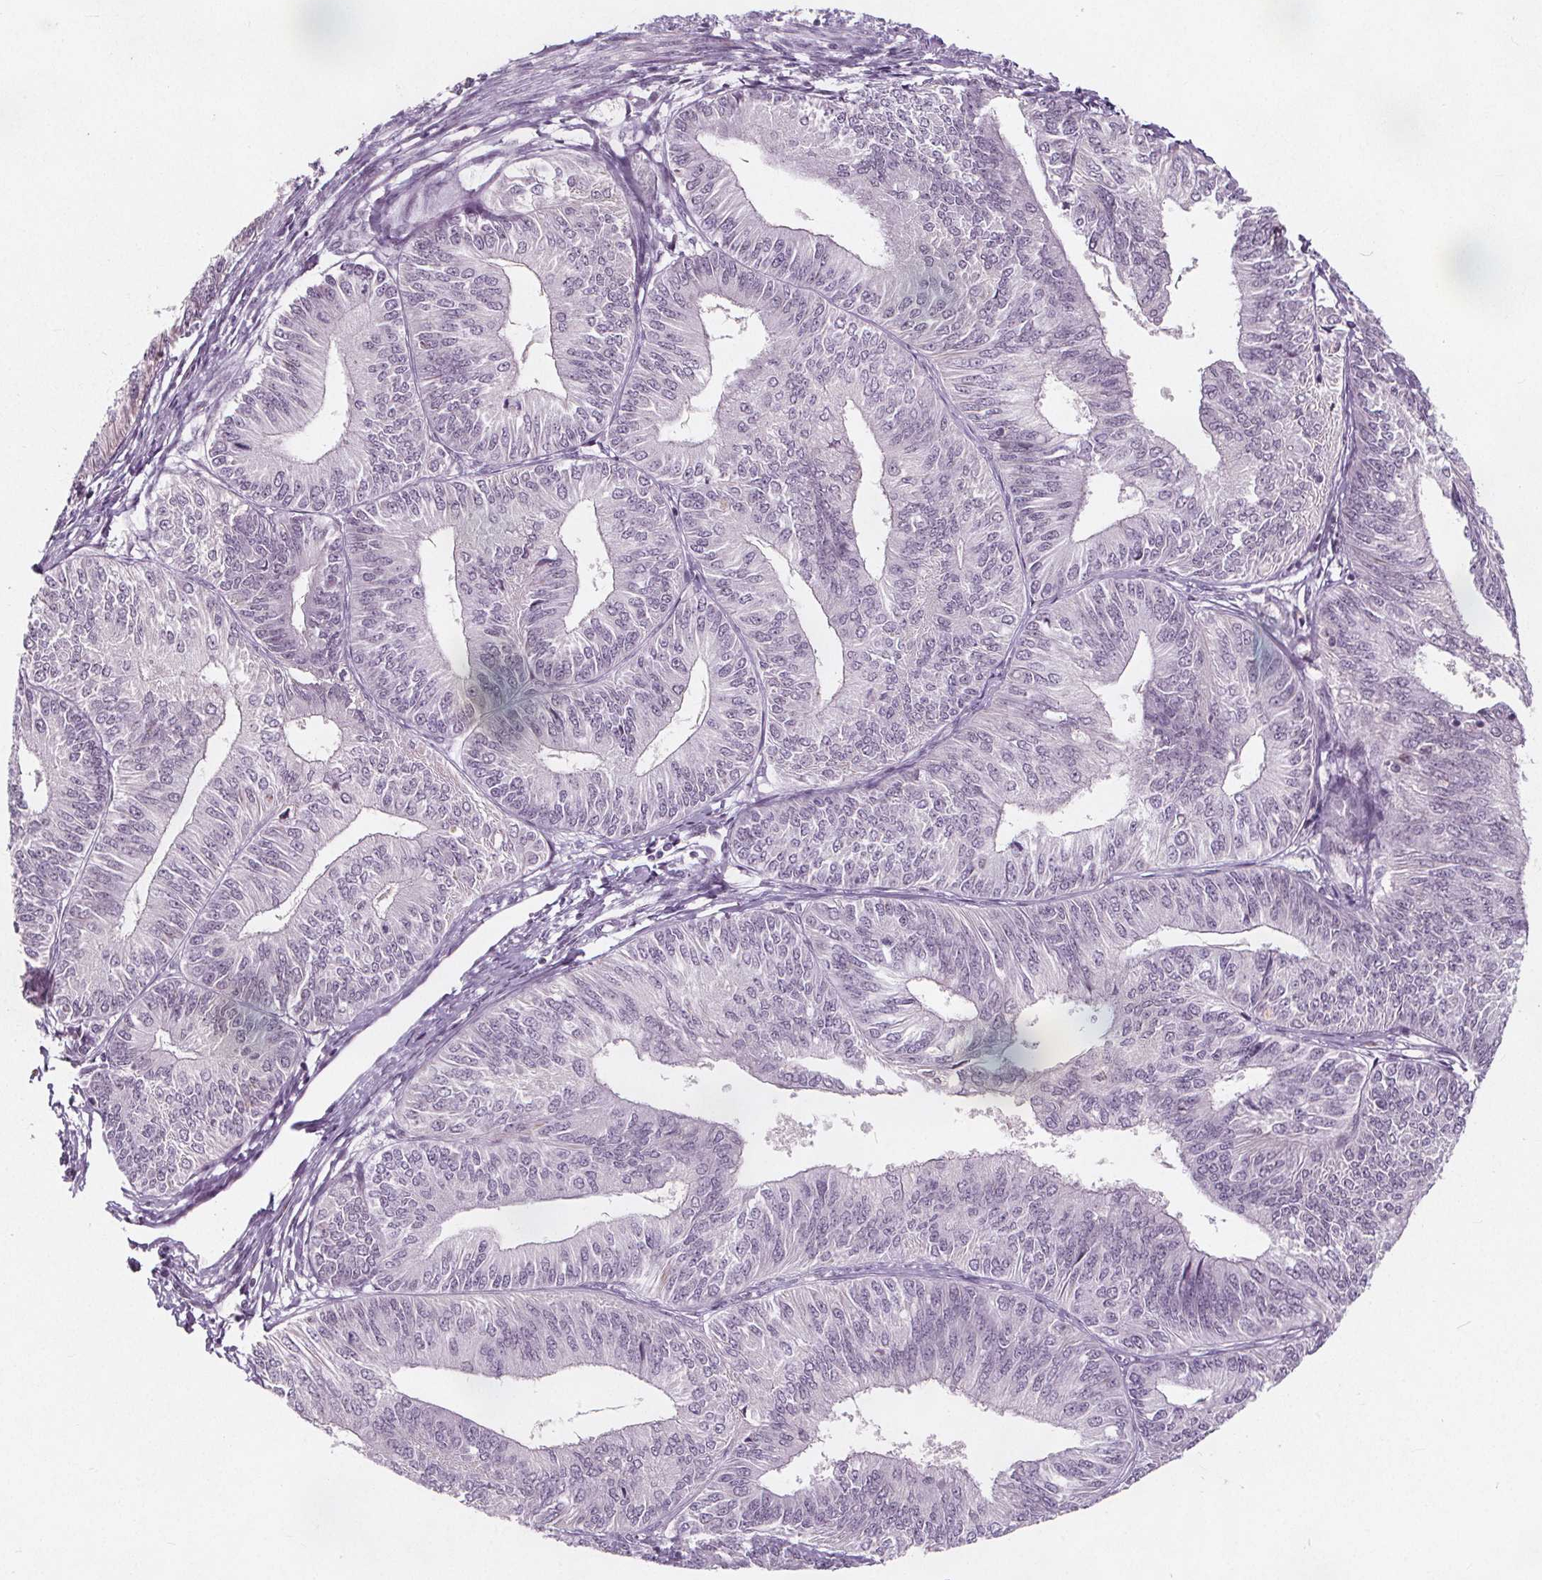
{"staining": {"intensity": "negative", "quantity": "none", "location": "none"}, "tissue": "endometrial cancer", "cell_type": "Tumor cells", "image_type": "cancer", "snomed": [{"axis": "morphology", "description": "Adenocarcinoma, NOS"}, {"axis": "topography", "description": "Endometrium"}], "caption": "Image shows no significant protein staining in tumor cells of adenocarcinoma (endometrial). (Stains: DAB immunohistochemistry with hematoxylin counter stain, Microscopy: brightfield microscopy at high magnification).", "gene": "TAF6L", "patient": {"sex": "female", "age": 58}}